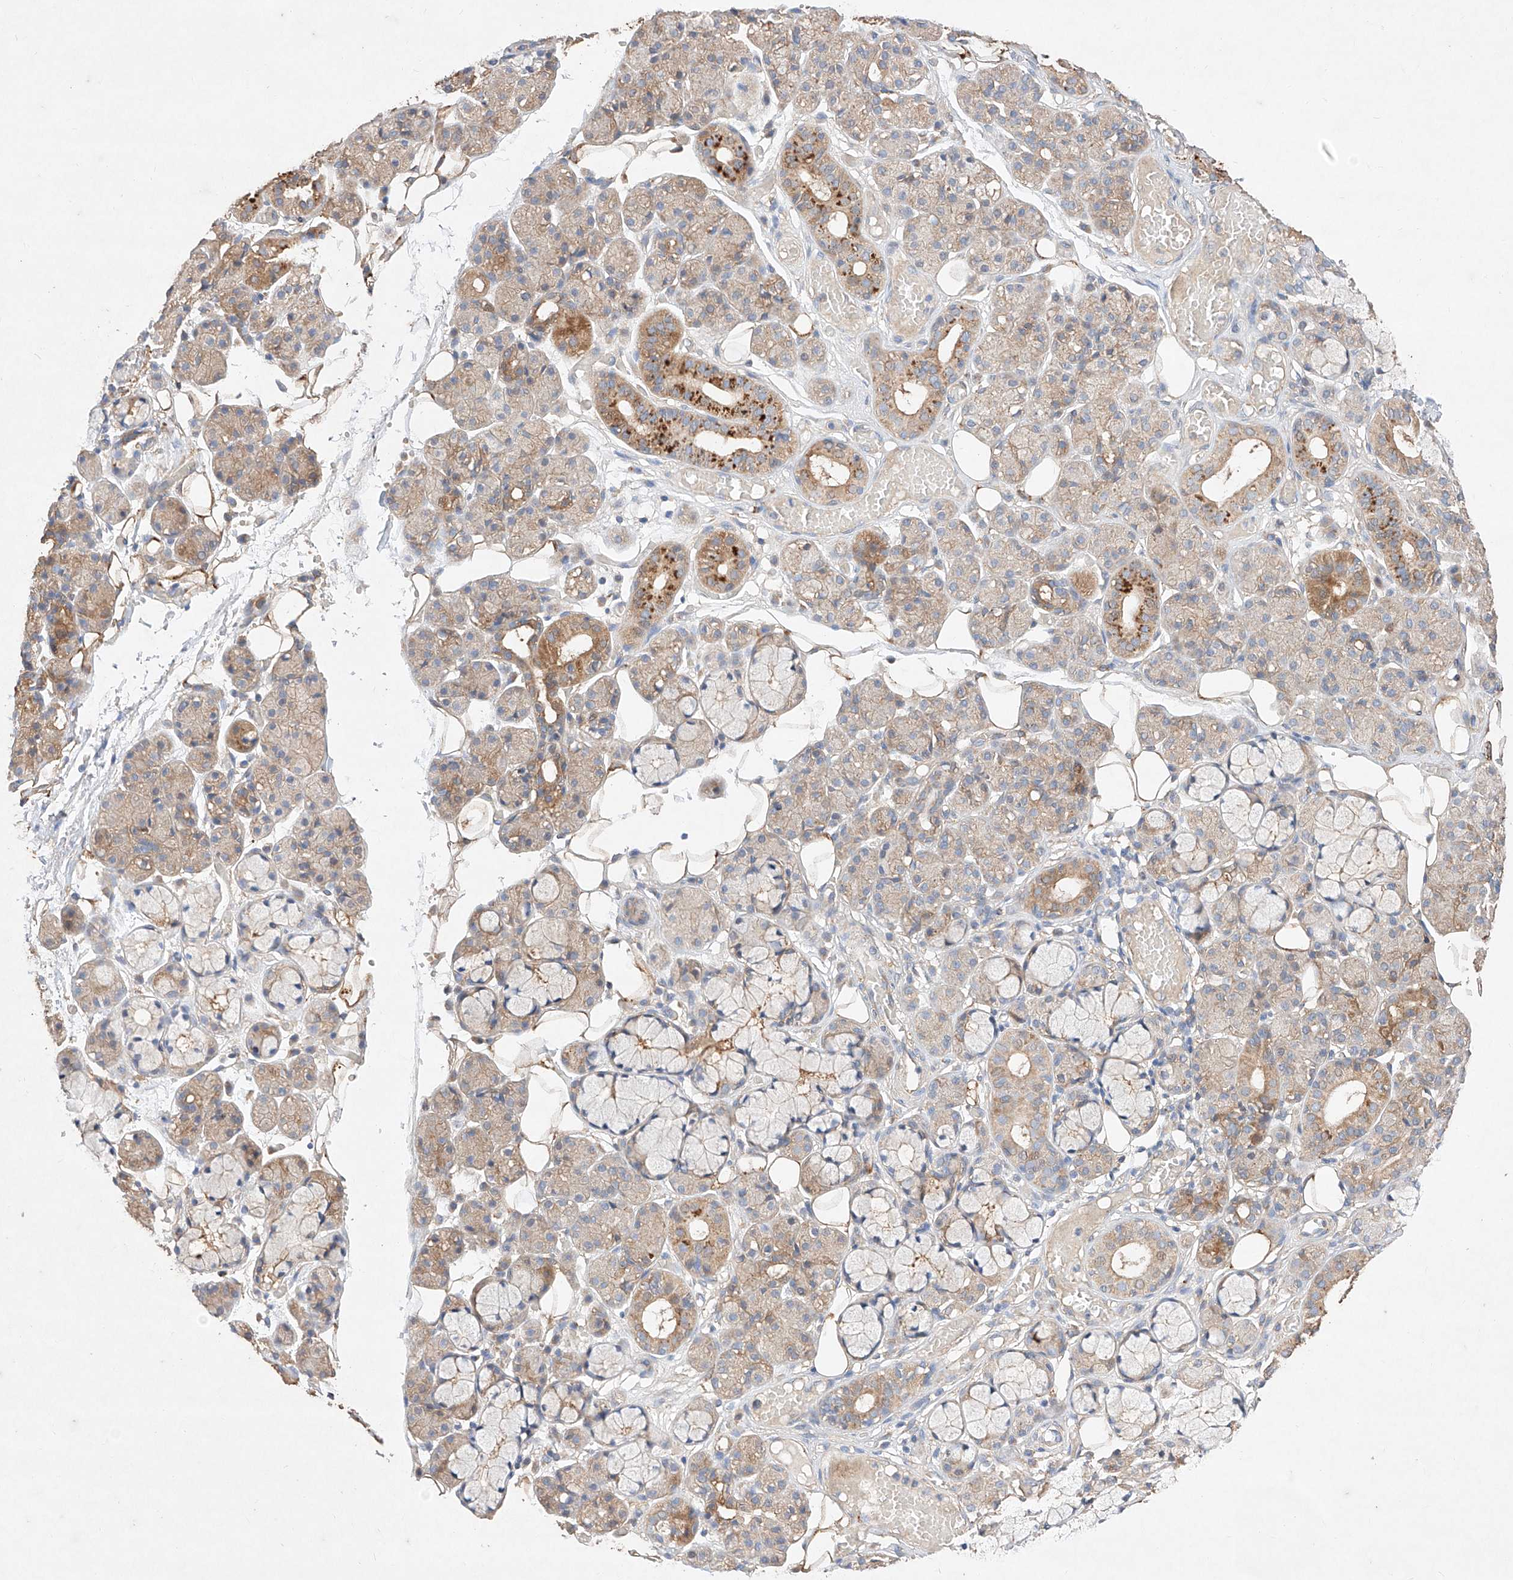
{"staining": {"intensity": "moderate", "quantity": "25%-75%", "location": "cytoplasmic/membranous"}, "tissue": "salivary gland", "cell_type": "Glandular cells", "image_type": "normal", "snomed": [{"axis": "morphology", "description": "Normal tissue, NOS"}, {"axis": "topography", "description": "Salivary gland"}], "caption": "A high-resolution image shows immunohistochemistry (IHC) staining of benign salivary gland, which displays moderate cytoplasmic/membranous staining in approximately 25%-75% of glandular cells. (brown staining indicates protein expression, while blue staining denotes nuclei).", "gene": "C6orf62", "patient": {"sex": "male", "age": 63}}